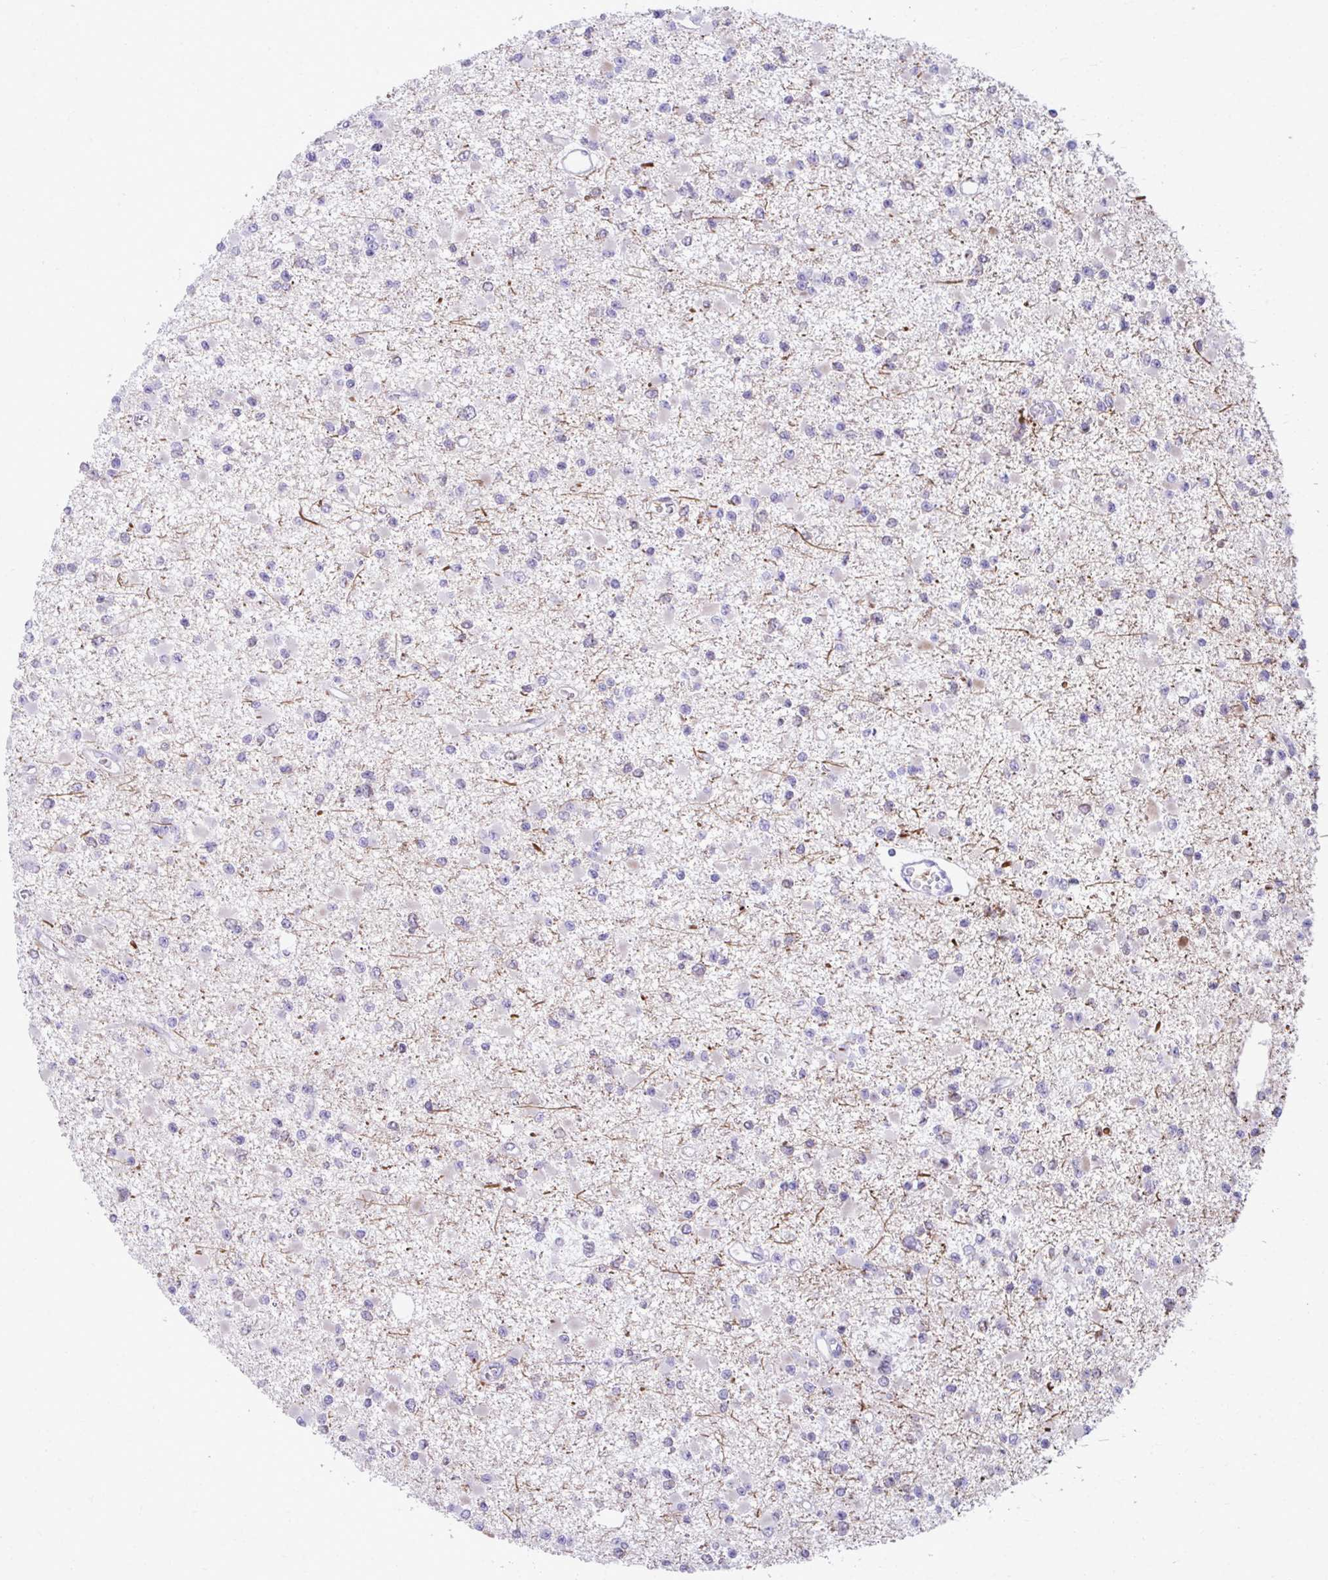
{"staining": {"intensity": "negative", "quantity": "none", "location": "none"}, "tissue": "glioma", "cell_type": "Tumor cells", "image_type": "cancer", "snomed": [{"axis": "morphology", "description": "Glioma, malignant, Low grade"}, {"axis": "topography", "description": "Brain"}], "caption": "This is an immunohistochemistry (IHC) micrograph of human glioma. There is no positivity in tumor cells.", "gene": "OR7A5", "patient": {"sex": "female", "age": 22}}